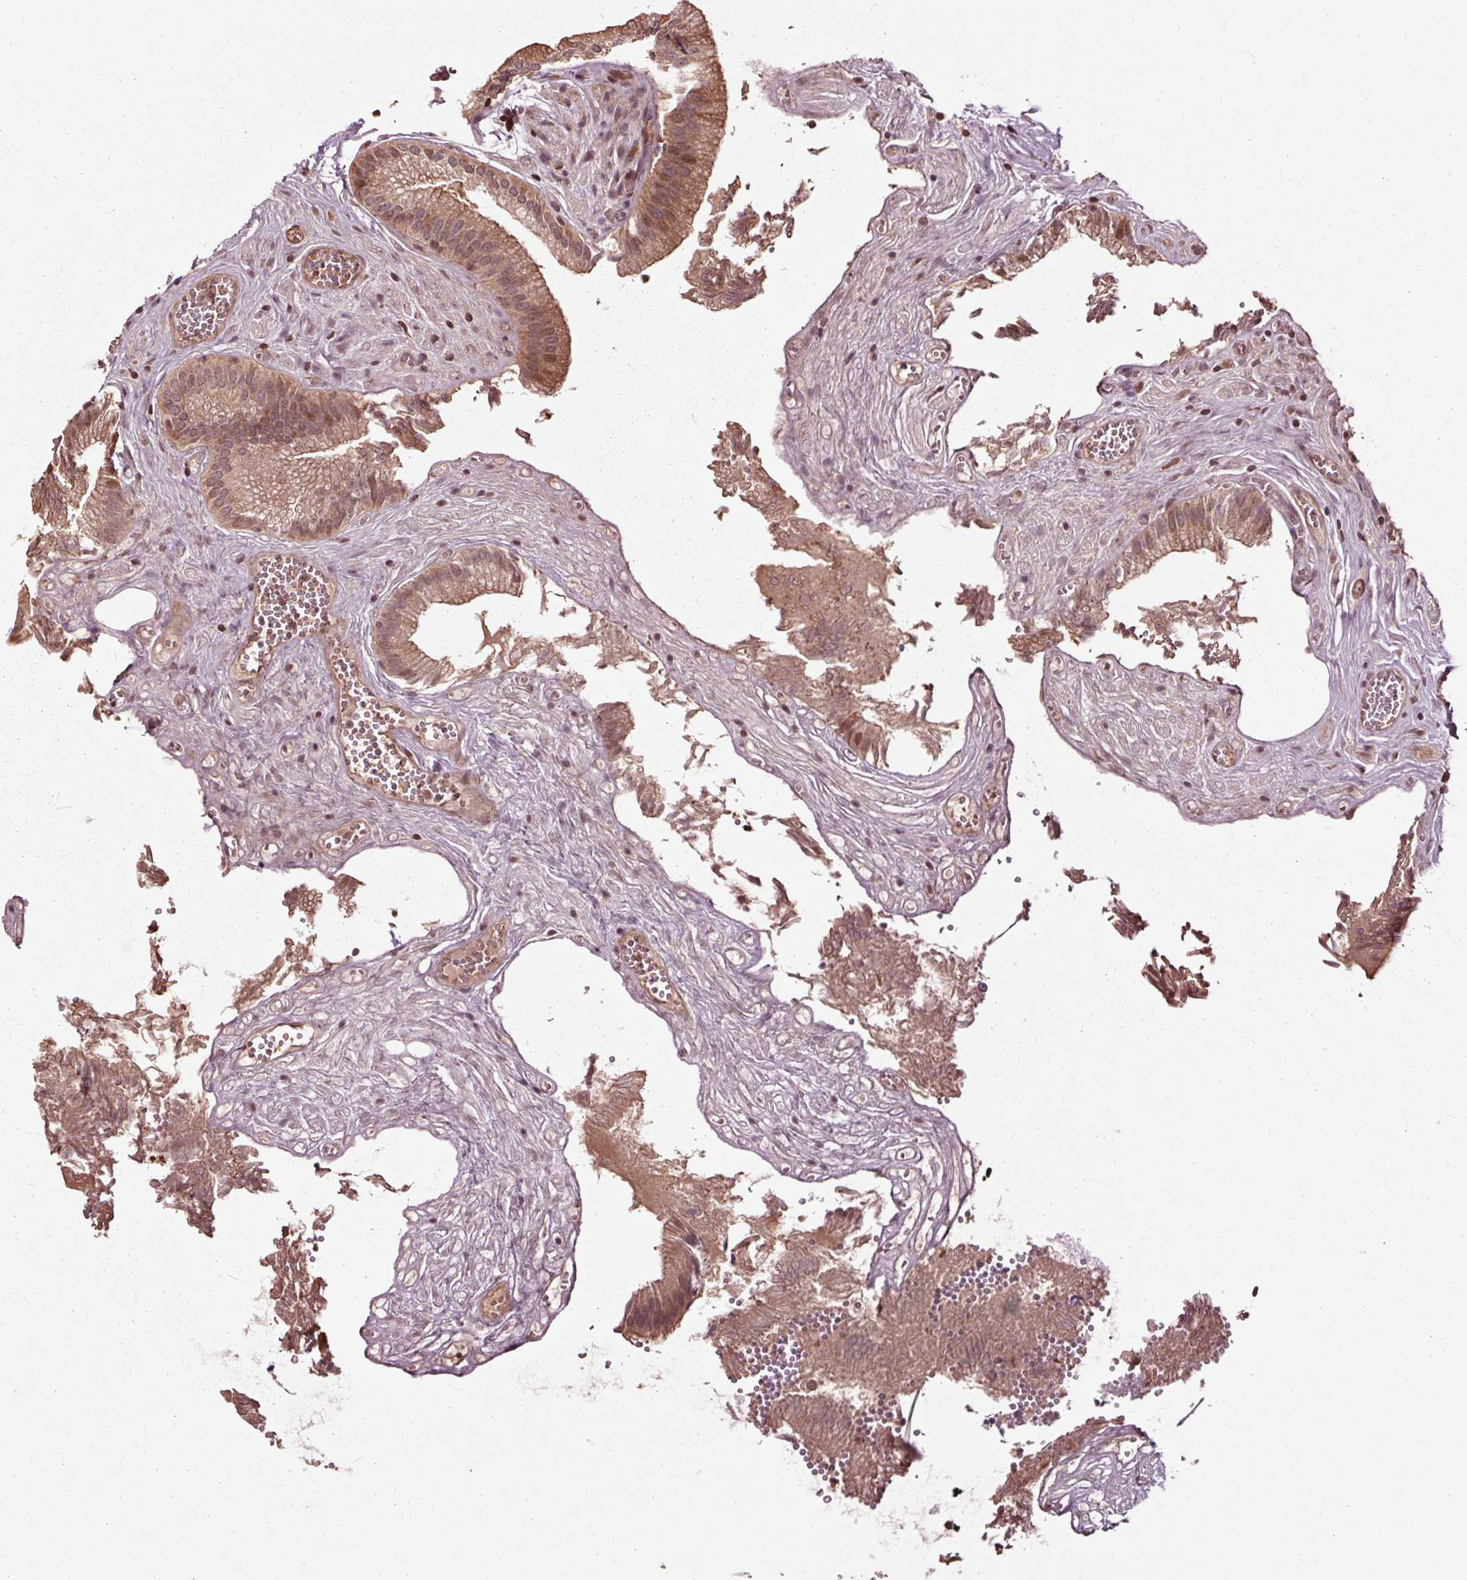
{"staining": {"intensity": "moderate", "quantity": ">75%", "location": "cytoplasmic/membranous"}, "tissue": "gallbladder", "cell_type": "Glandular cells", "image_type": "normal", "snomed": [{"axis": "morphology", "description": "Normal tissue, NOS"}, {"axis": "topography", "description": "Gallbladder"}, {"axis": "topography", "description": "Peripheral nerve tissue"}], "caption": "Immunohistochemistry (IHC) of unremarkable gallbladder shows medium levels of moderate cytoplasmic/membranous expression in approximately >75% of glandular cells.", "gene": "CEP95", "patient": {"sex": "male", "age": 17}}